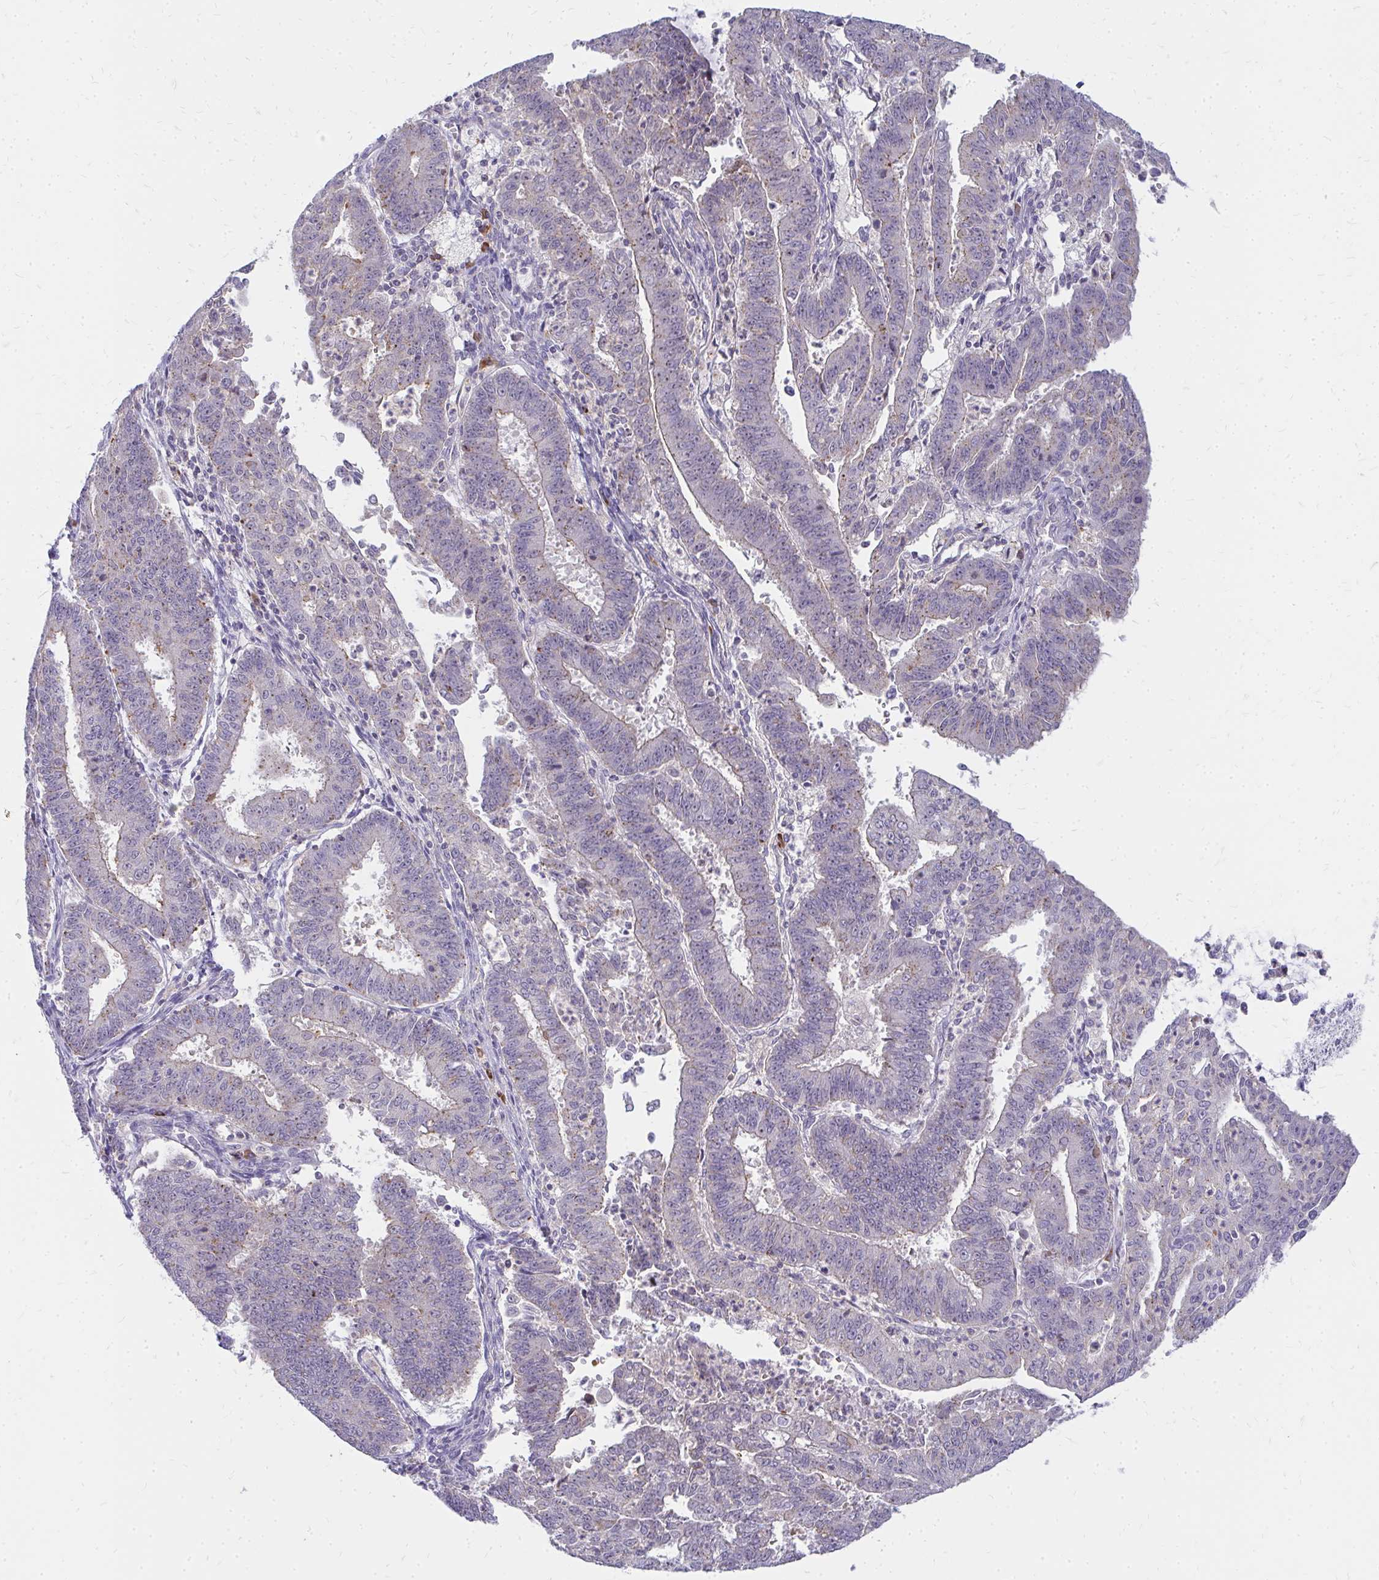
{"staining": {"intensity": "weak", "quantity": "<25%", "location": "nuclear"}, "tissue": "endometrial cancer", "cell_type": "Tumor cells", "image_type": "cancer", "snomed": [{"axis": "morphology", "description": "Adenocarcinoma, NOS"}, {"axis": "topography", "description": "Endometrium"}], "caption": "Histopathology image shows no protein expression in tumor cells of adenocarcinoma (endometrial) tissue.", "gene": "FAM9A", "patient": {"sex": "female", "age": 73}}